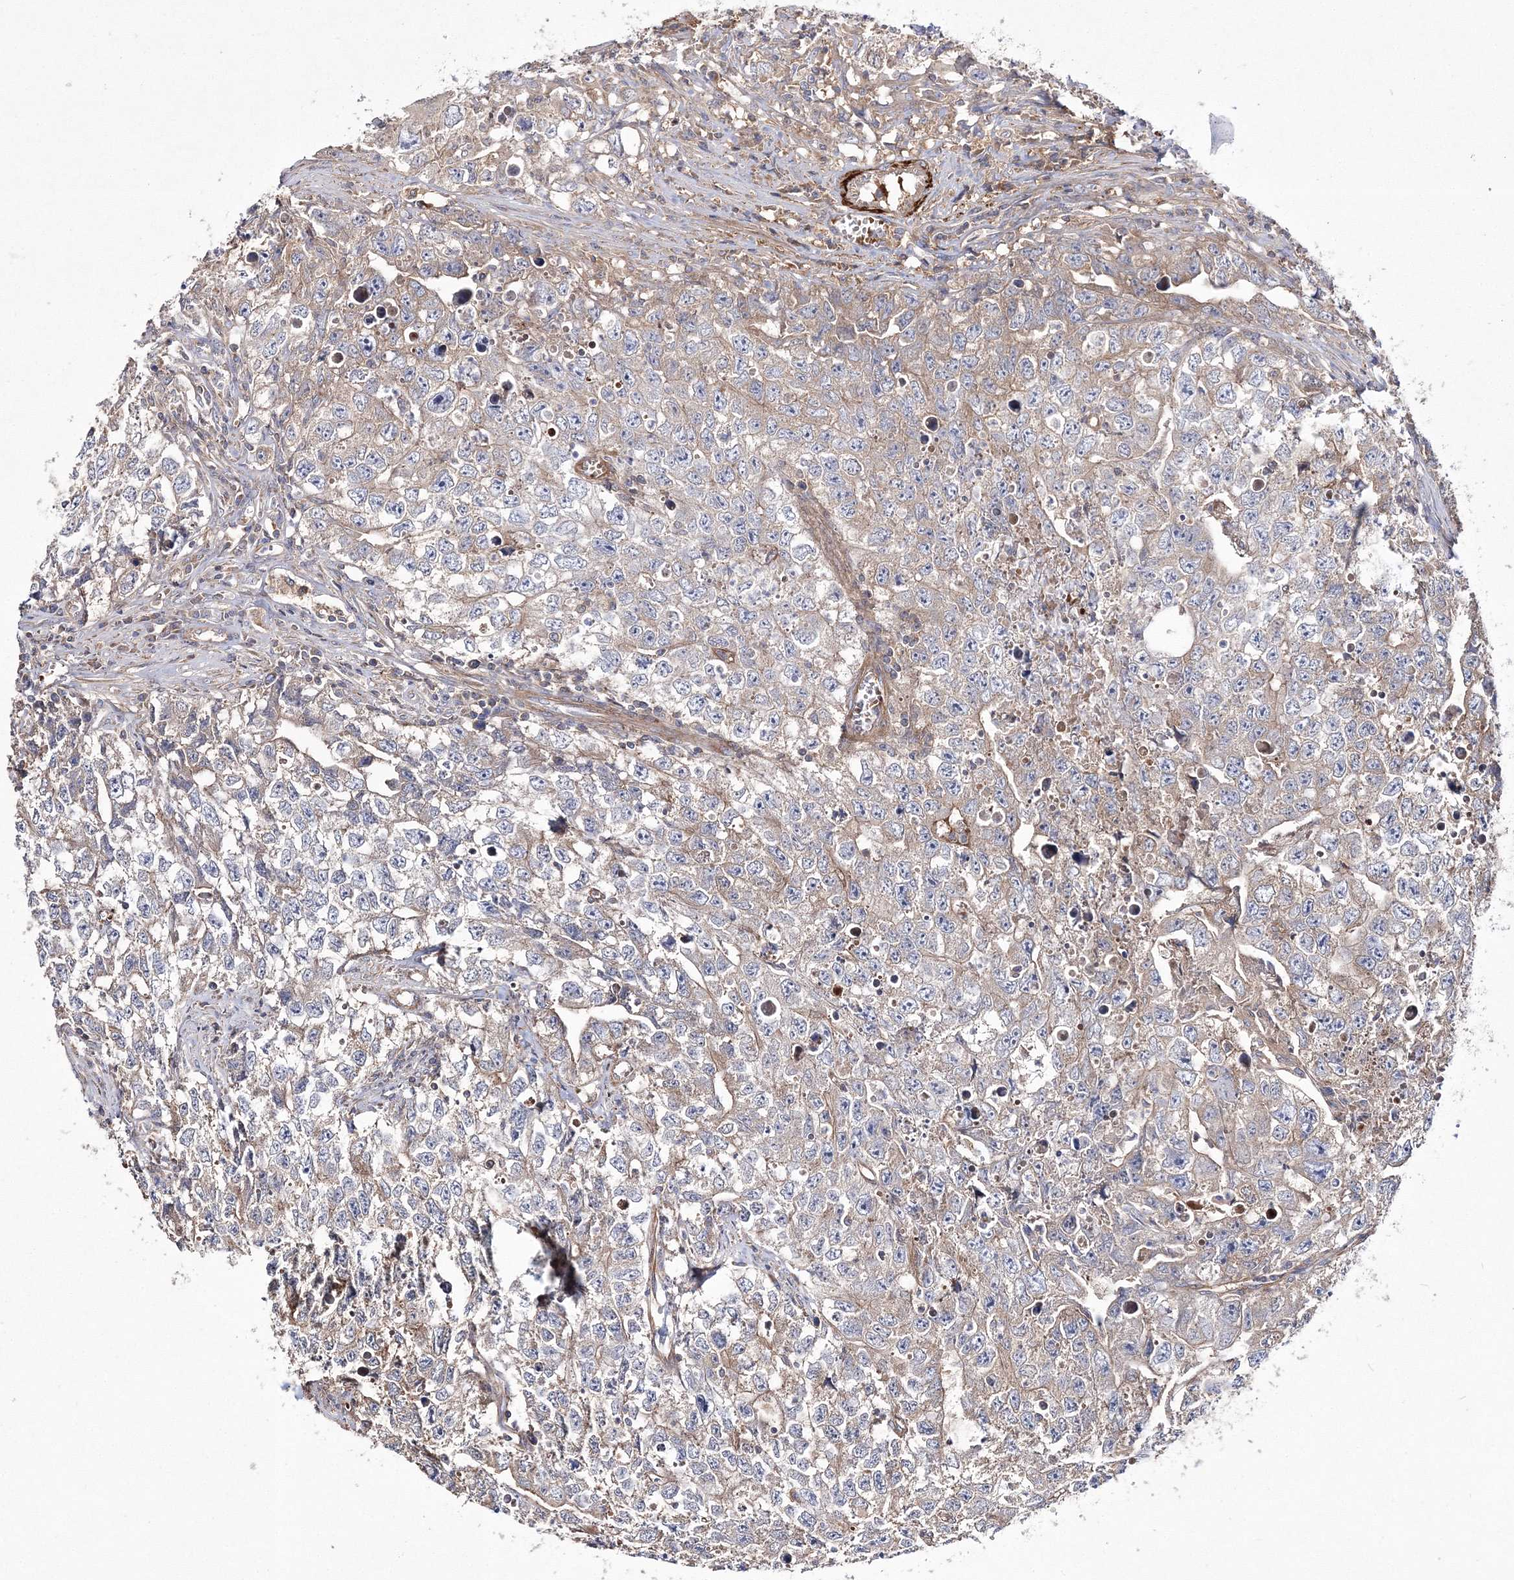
{"staining": {"intensity": "weak", "quantity": "25%-75%", "location": "cytoplasmic/membranous"}, "tissue": "testis cancer", "cell_type": "Tumor cells", "image_type": "cancer", "snomed": [{"axis": "morphology", "description": "Seminoma, NOS"}, {"axis": "morphology", "description": "Carcinoma, Embryonal, NOS"}, {"axis": "topography", "description": "Testis"}], "caption": "Seminoma (testis) stained with IHC demonstrates weak cytoplasmic/membranous staining in about 25%-75% of tumor cells.", "gene": "ZSWIM6", "patient": {"sex": "male", "age": 43}}